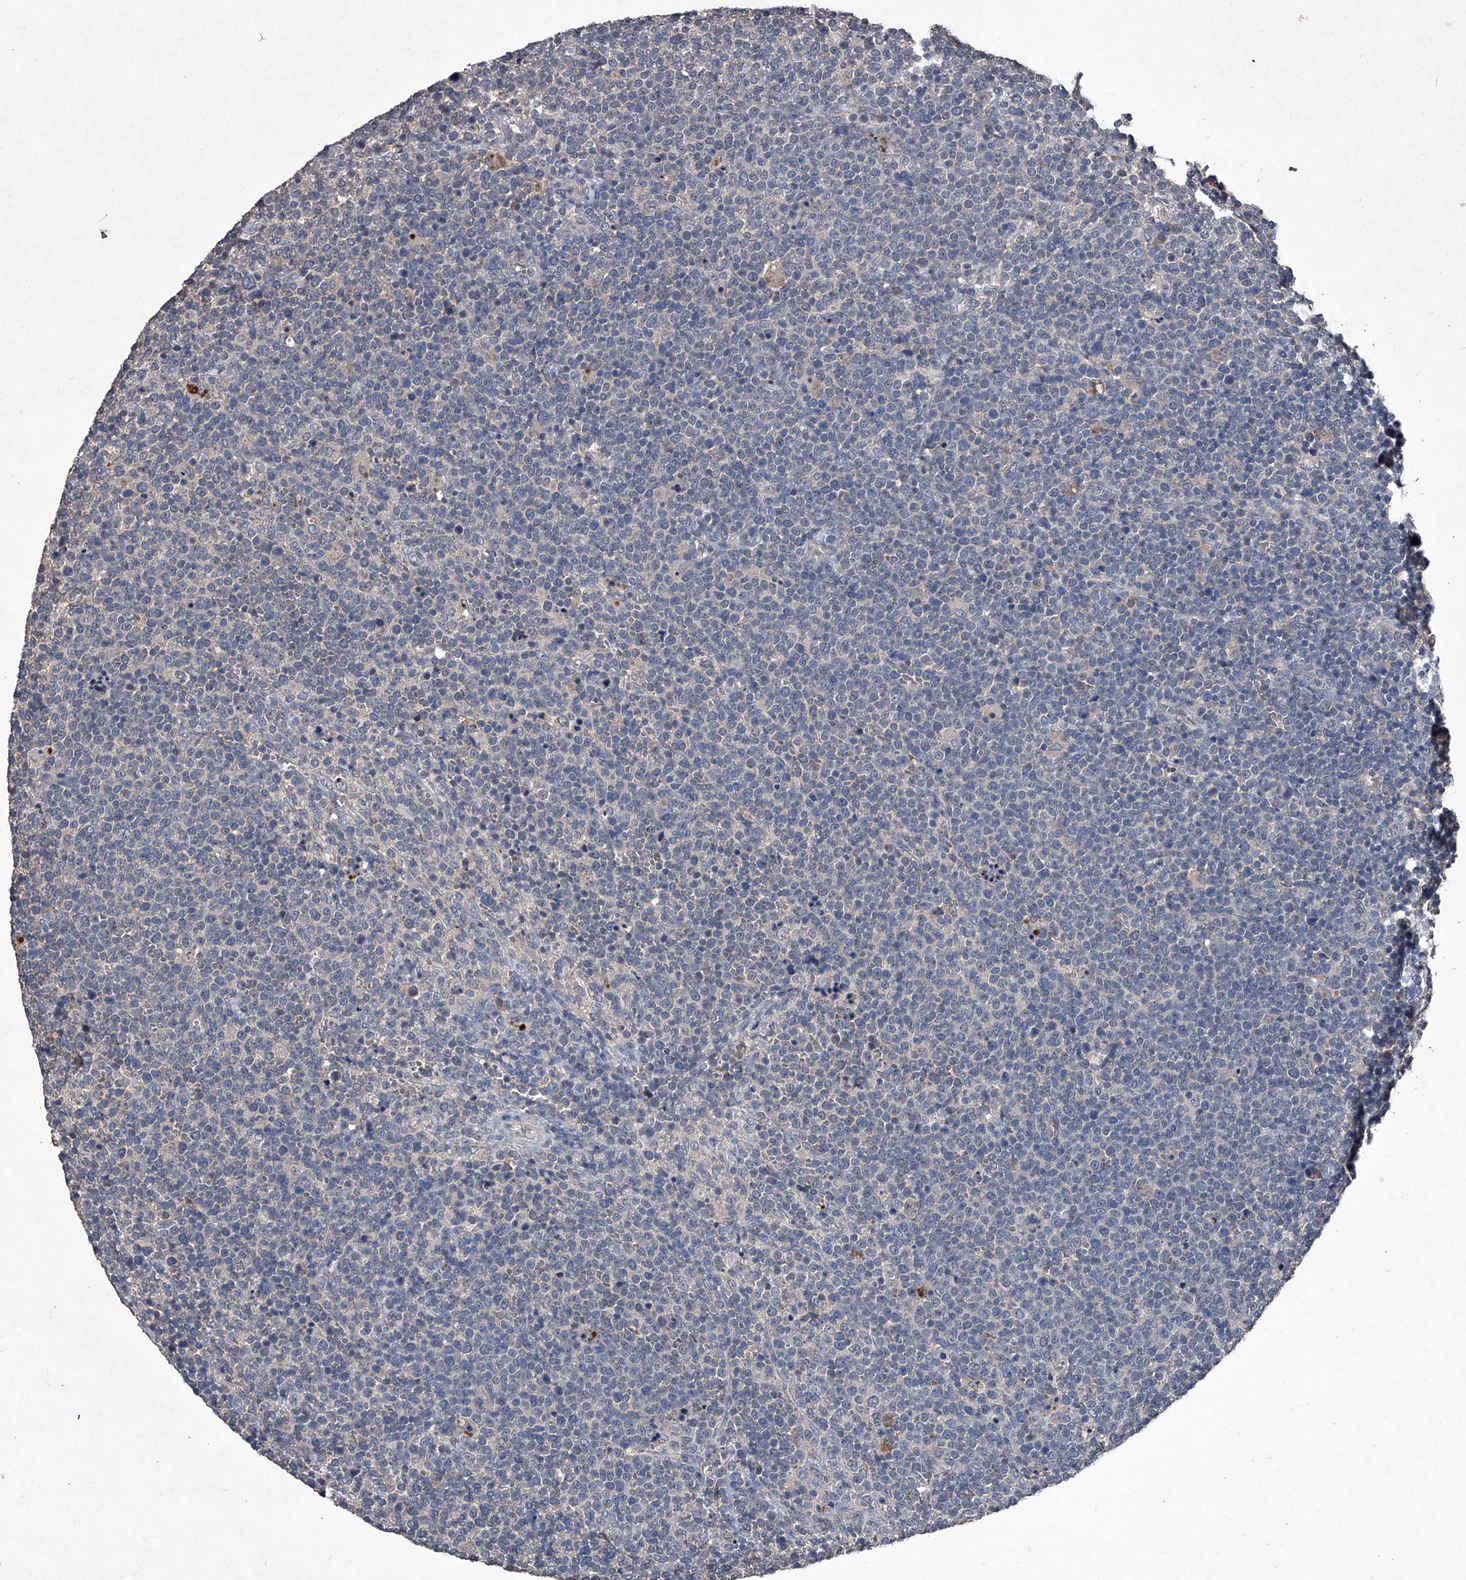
{"staining": {"intensity": "negative", "quantity": "none", "location": "none"}, "tissue": "lymphoma", "cell_type": "Tumor cells", "image_type": "cancer", "snomed": [{"axis": "morphology", "description": "Malignant lymphoma, non-Hodgkin's type, High grade"}, {"axis": "topography", "description": "Lymph node"}], "caption": "Immunohistochemistry photomicrograph of lymphoma stained for a protein (brown), which reveals no expression in tumor cells. The staining was performed using DAB to visualize the protein expression in brown, while the nuclei were stained in blue with hematoxylin (Magnification: 20x).", "gene": "MAPKAP1", "patient": {"sex": "male", "age": 61}}